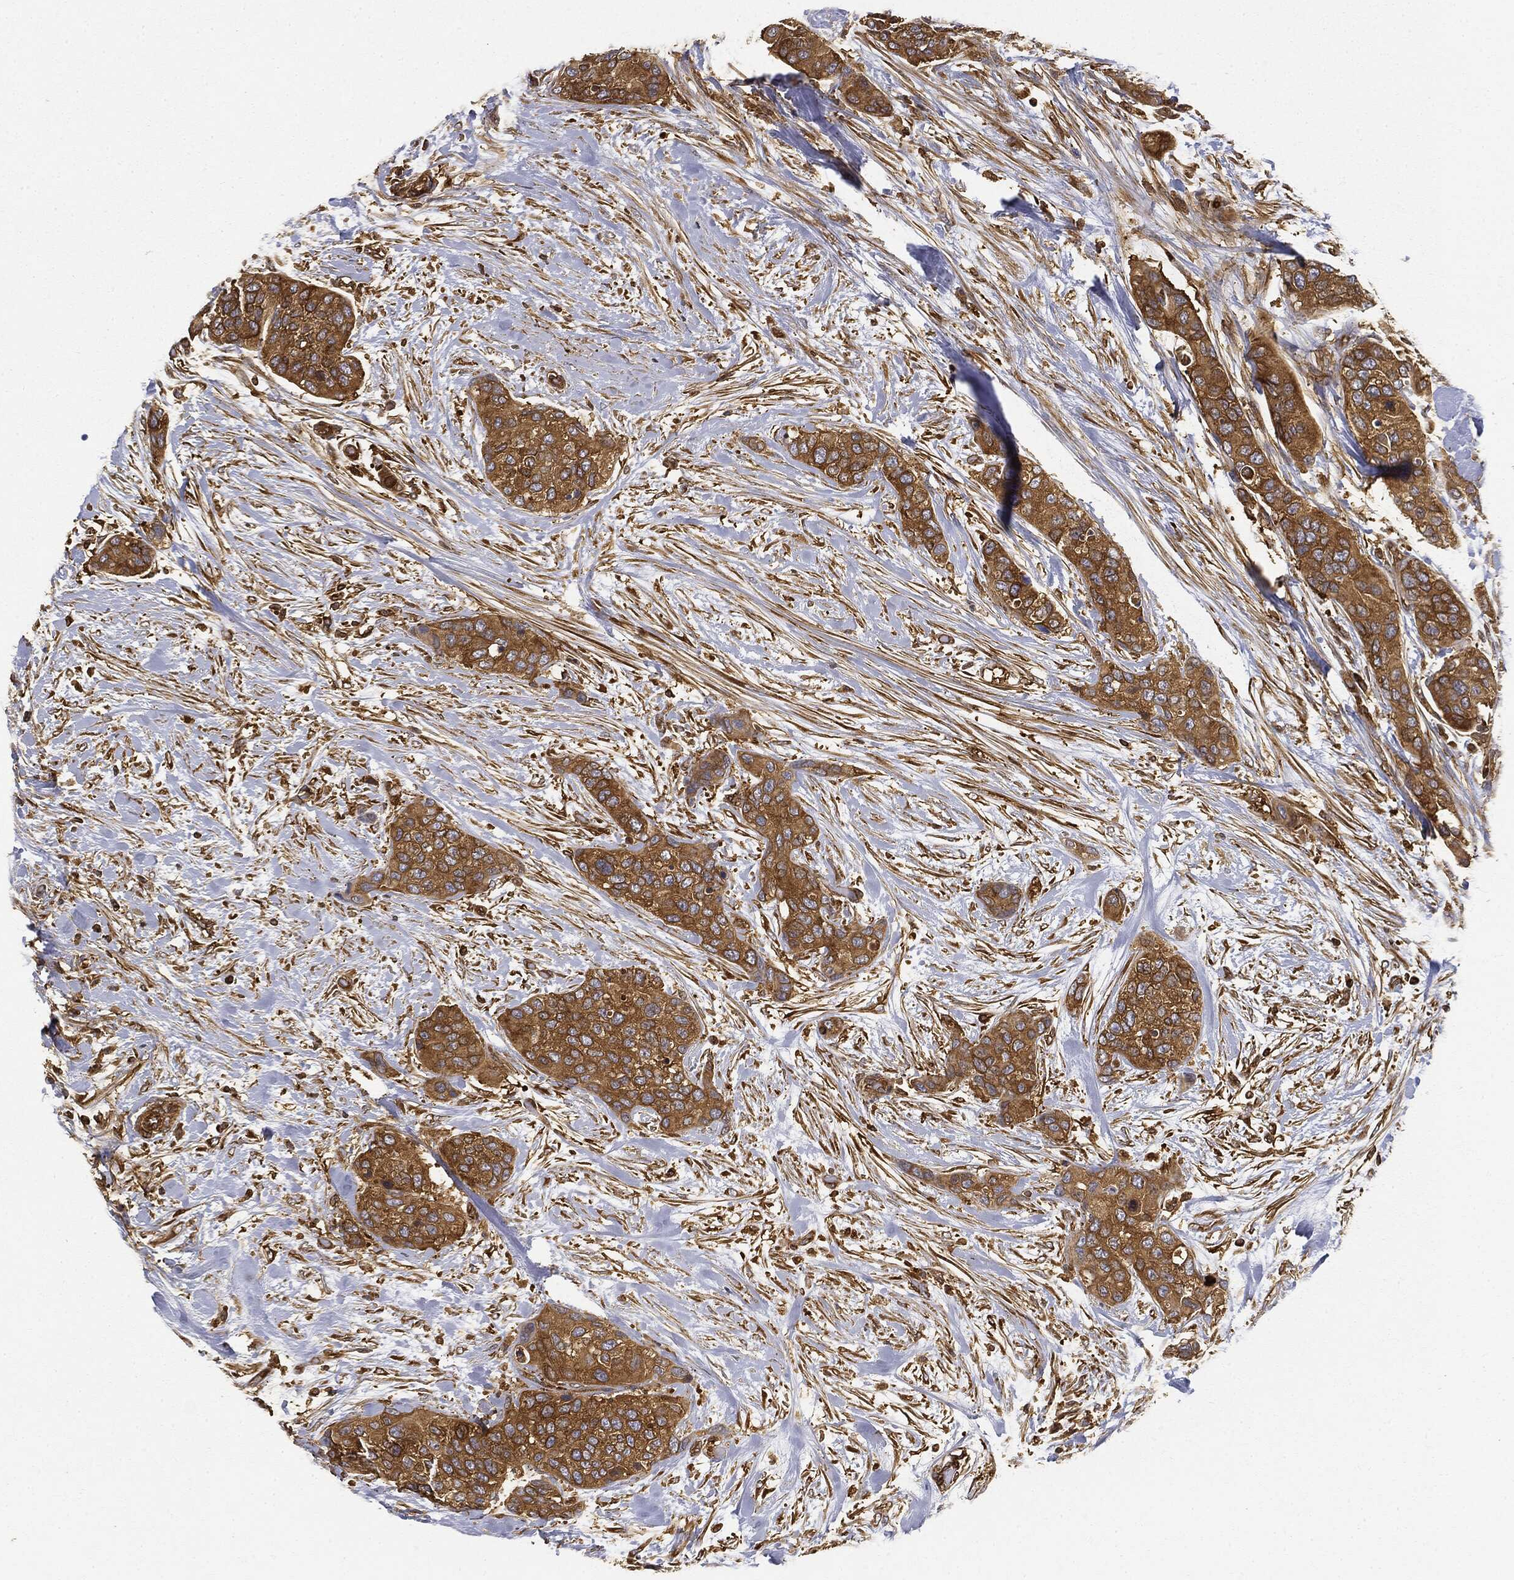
{"staining": {"intensity": "strong", "quantity": "25%-75%", "location": "cytoplasmic/membranous"}, "tissue": "urothelial cancer", "cell_type": "Tumor cells", "image_type": "cancer", "snomed": [{"axis": "morphology", "description": "Urothelial carcinoma, High grade"}, {"axis": "topography", "description": "Urinary bladder"}], "caption": "Urothelial cancer was stained to show a protein in brown. There is high levels of strong cytoplasmic/membranous staining in about 25%-75% of tumor cells.", "gene": "WDR1", "patient": {"sex": "male", "age": 77}}